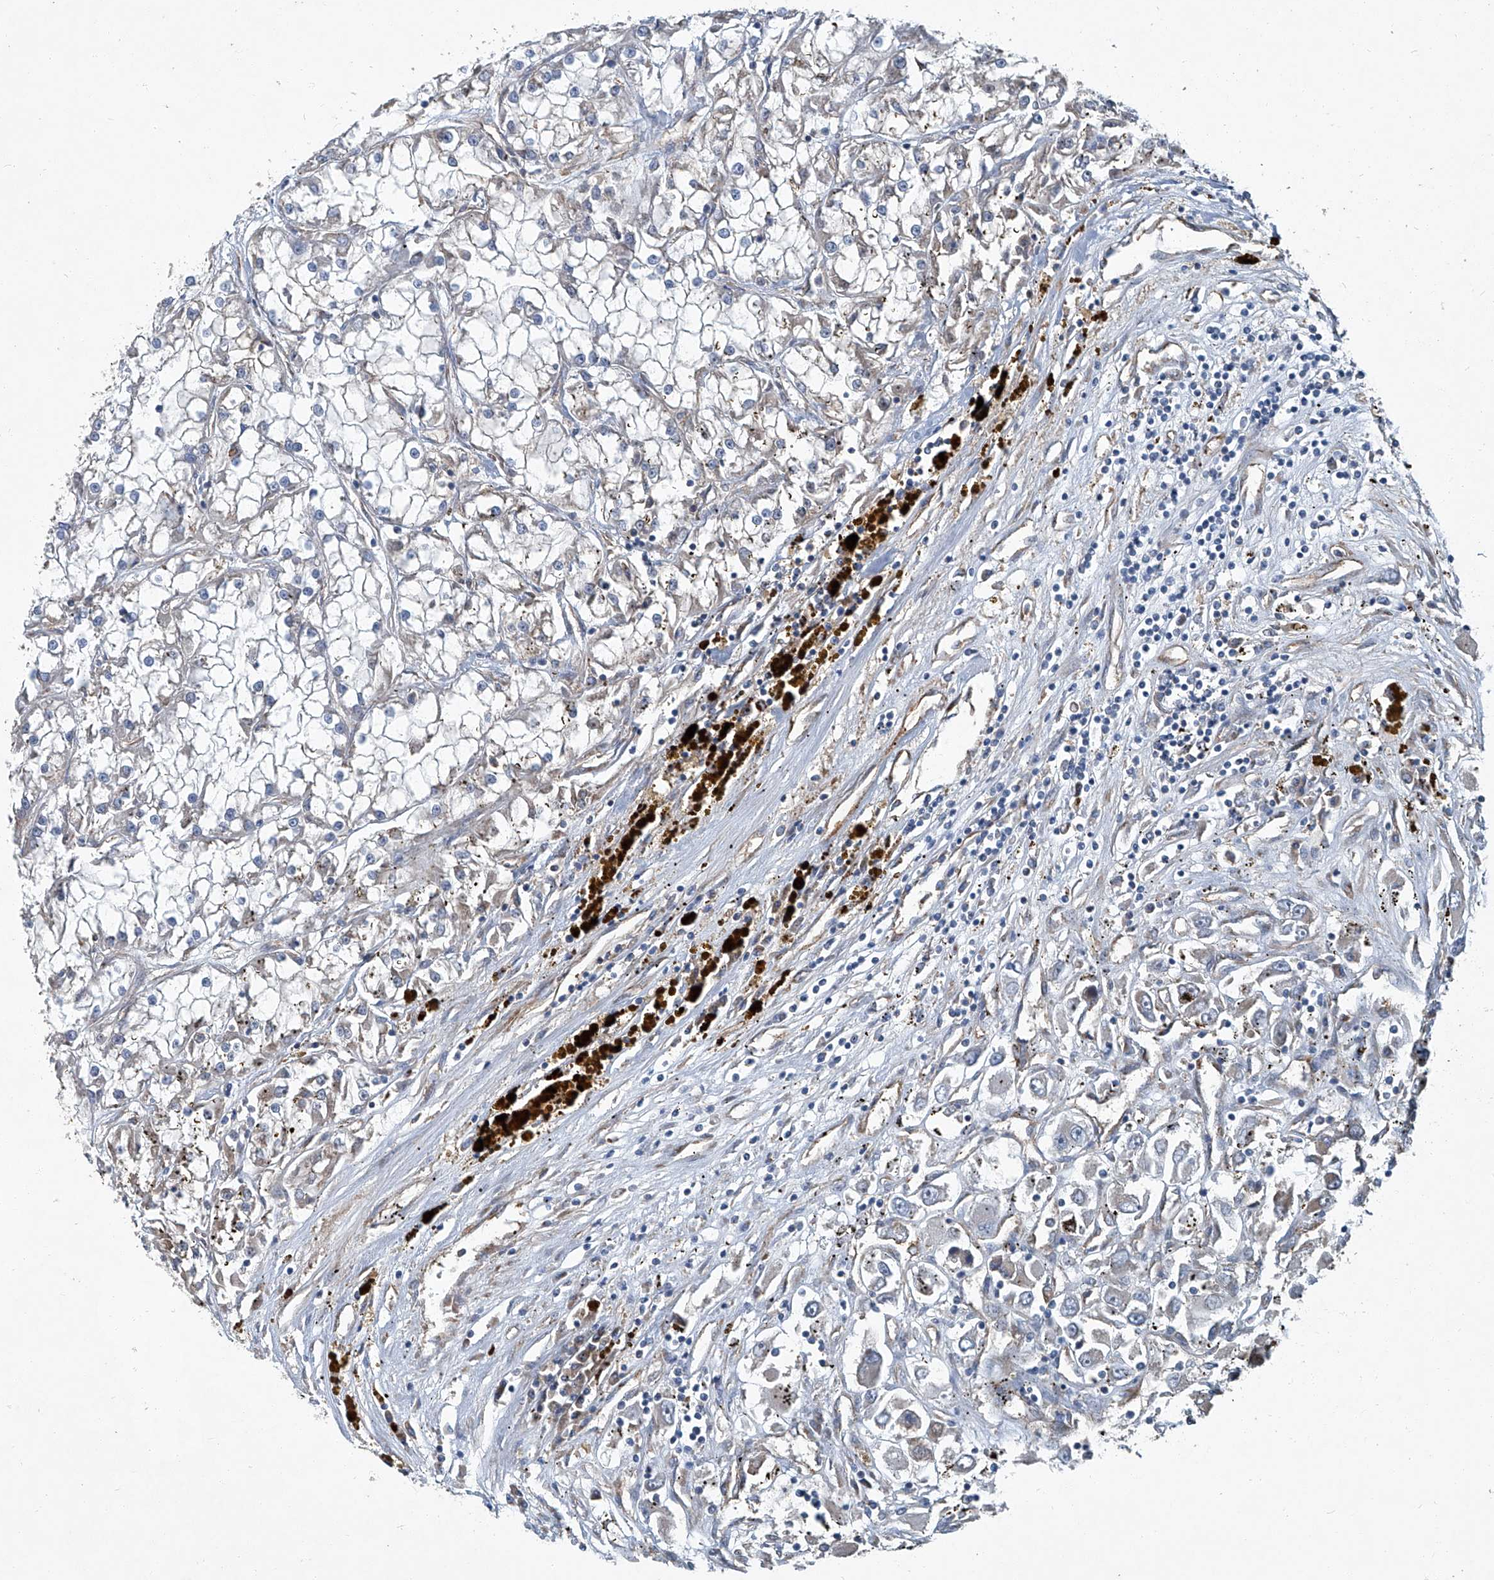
{"staining": {"intensity": "negative", "quantity": "none", "location": "none"}, "tissue": "renal cancer", "cell_type": "Tumor cells", "image_type": "cancer", "snomed": [{"axis": "morphology", "description": "Adenocarcinoma, NOS"}, {"axis": "topography", "description": "Kidney"}], "caption": "DAB immunohistochemical staining of human renal adenocarcinoma demonstrates no significant positivity in tumor cells. (IHC, brightfield microscopy, high magnification).", "gene": "PIGH", "patient": {"sex": "female", "age": 52}}